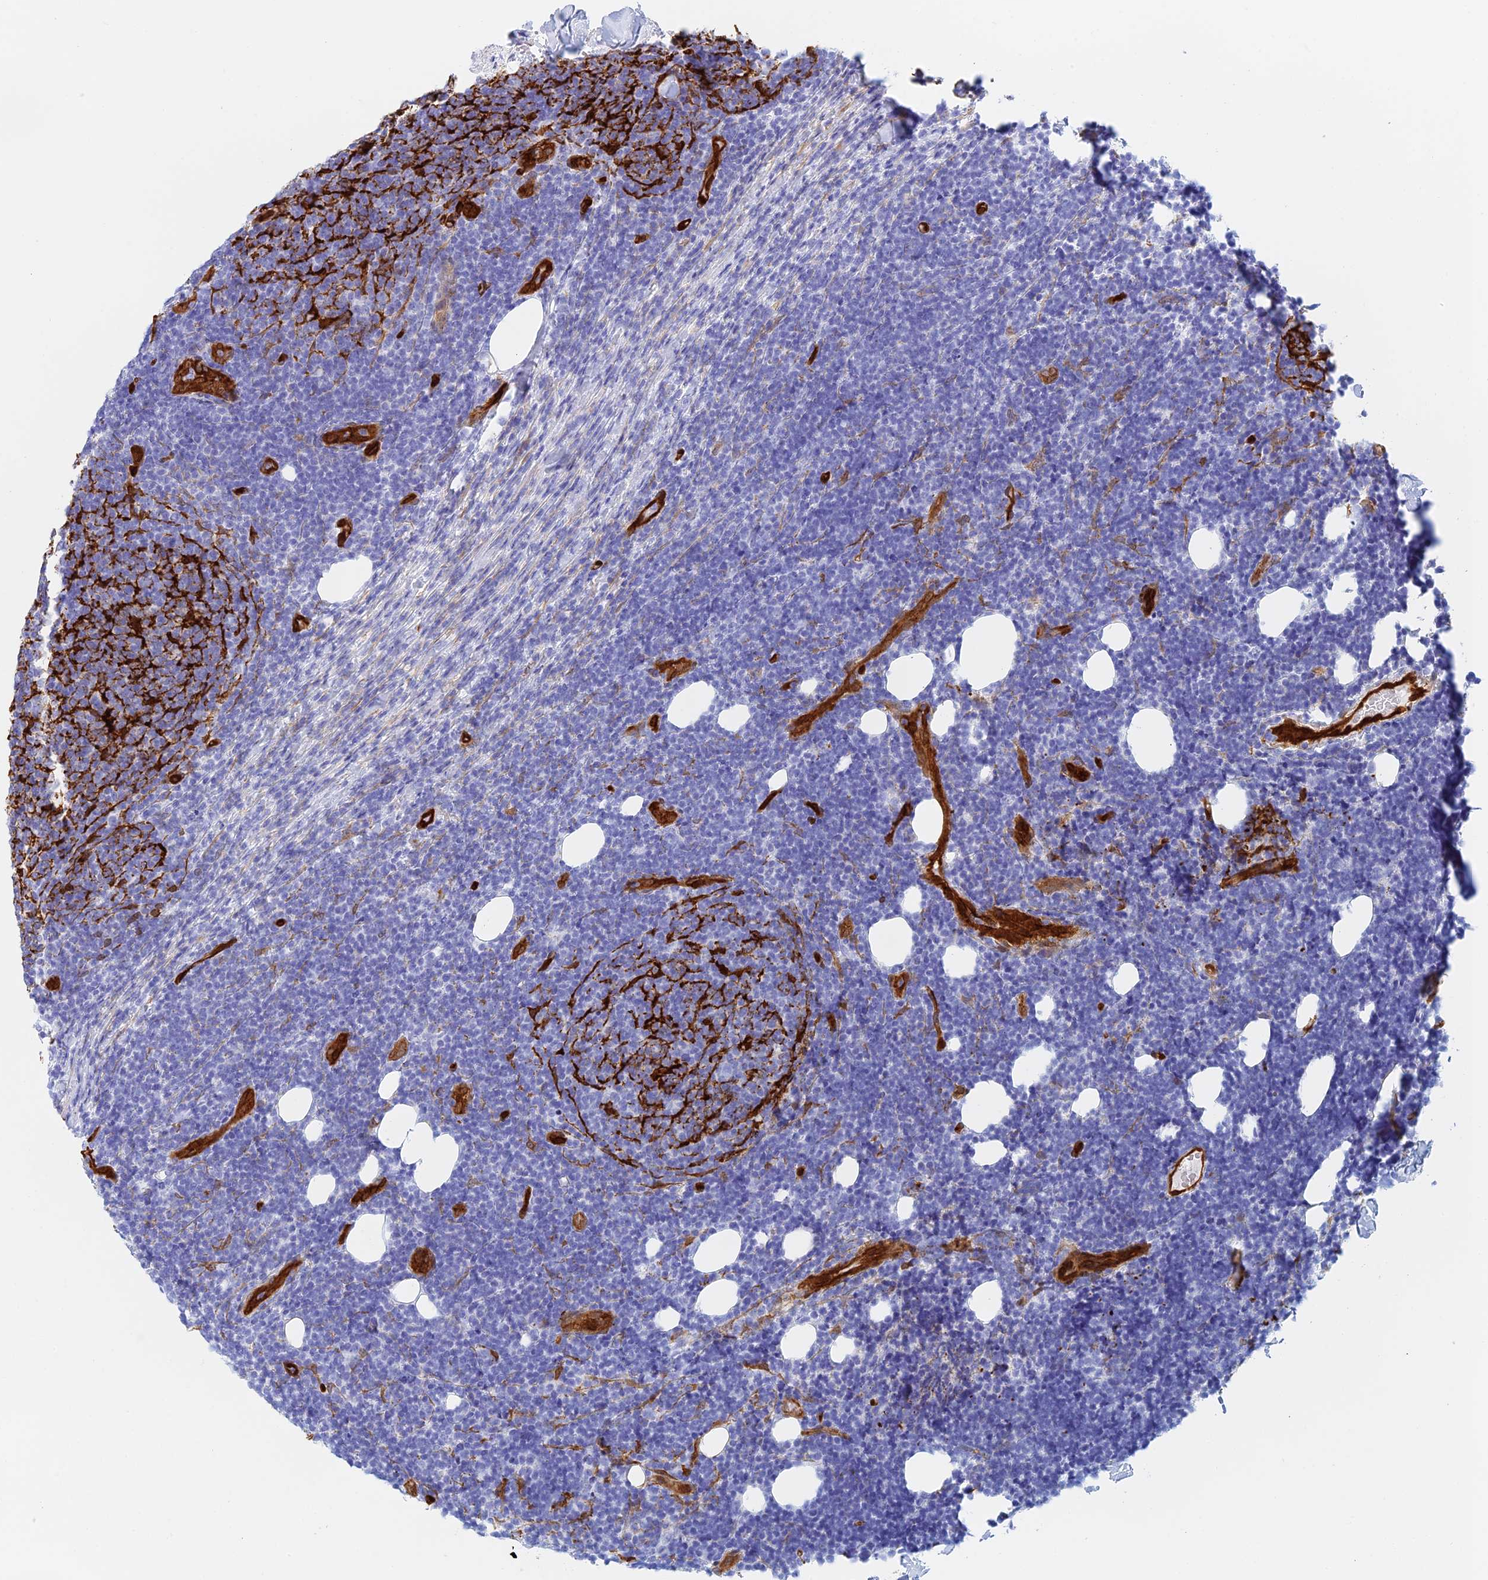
{"staining": {"intensity": "negative", "quantity": "none", "location": "none"}, "tissue": "lymphoma", "cell_type": "Tumor cells", "image_type": "cancer", "snomed": [{"axis": "morphology", "description": "Malignant lymphoma, non-Hodgkin's type, Low grade"}, {"axis": "topography", "description": "Lymph node"}], "caption": "Immunohistochemical staining of human lymphoma exhibits no significant staining in tumor cells. The staining was performed using DAB to visualize the protein expression in brown, while the nuclei were stained in blue with hematoxylin (Magnification: 20x).", "gene": "CRIP2", "patient": {"sex": "male", "age": 66}}